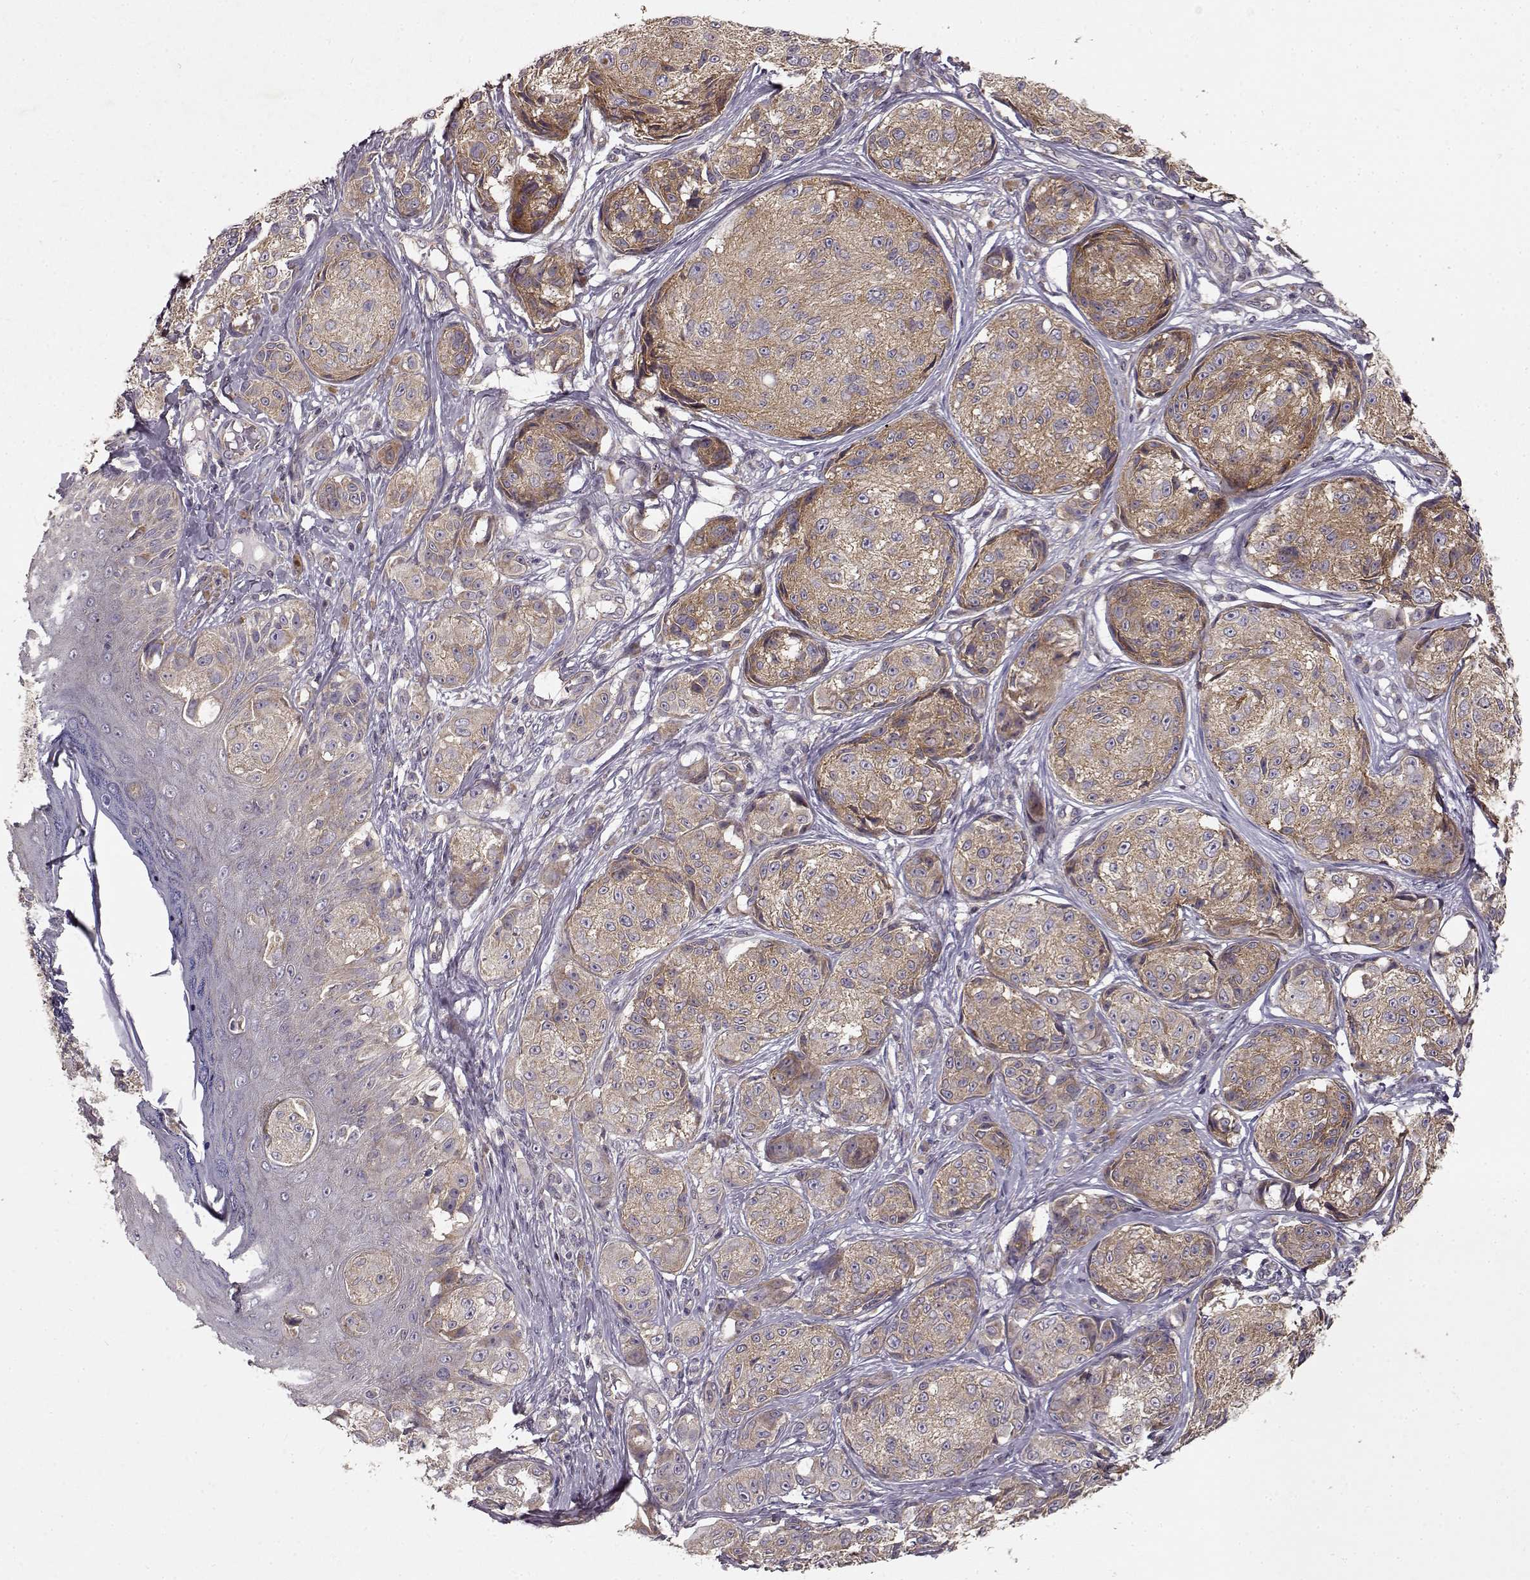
{"staining": {"intensity": "weak", "quantity": ">75%", "location": "cytoplasmic/membranous"}, "tissue": "melanoma", "cell_type": "Tumor cells", "image_type": "cancer", "snomed": [{"axis": "morphology", "description": "Malignant melanoma, NOS"}, {"axis": "topography", "description": "Skin"}], "caption": "Melanoma stained with a protein marker exhibits weak staining in tumor cells.", "gene": "ERBB3", "patient": {"sex": "male", "age": 61}}